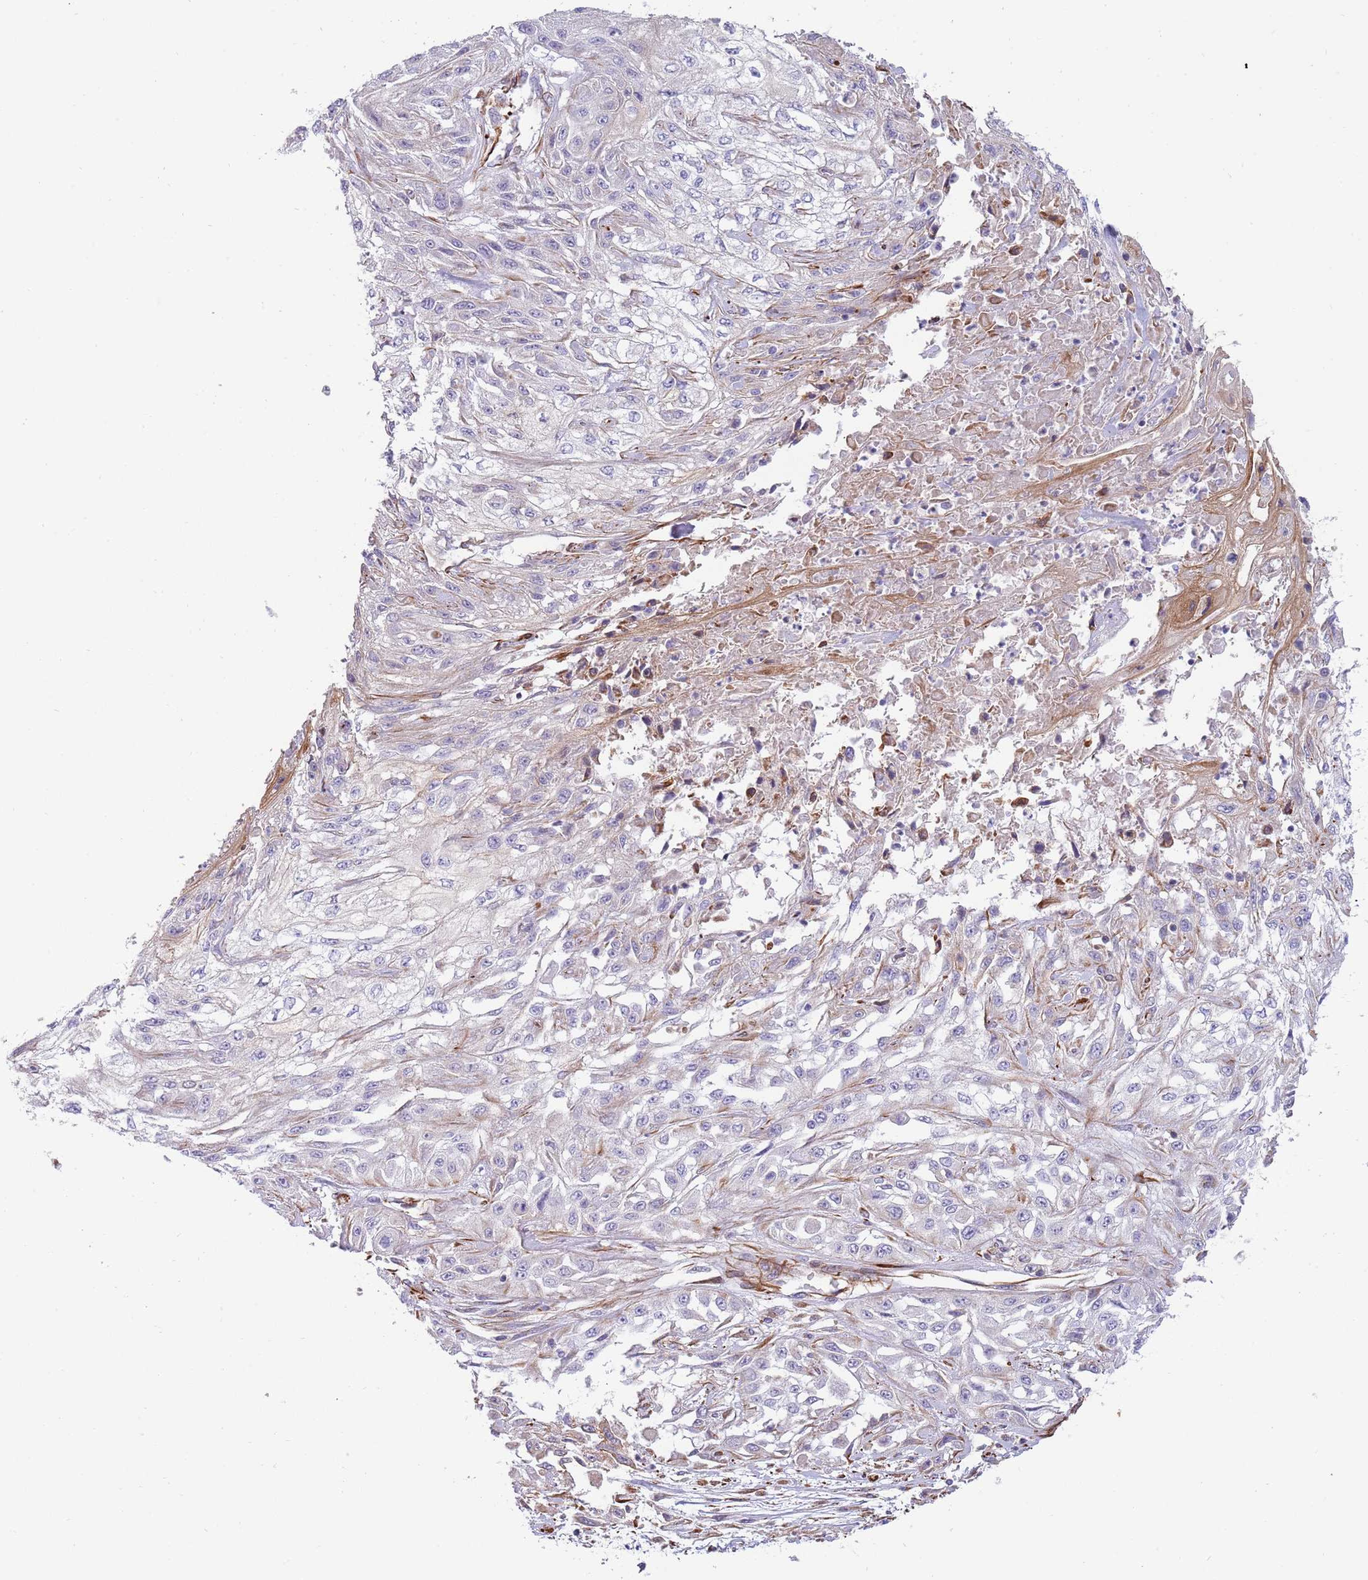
{"staining": {"intensity": "negative", "quantity": "none", "location": "none"}, "tissue": "skin cancer", "cell_type": "Tumor cells", "image_type": "cancer", "snomed": [{"axis": "morphology", "description": "Squamous cell carcinoma, NOS"}, {"axis": "morphology", "description": "Squamous cell carcinoma, metastatic, NOS"}, {"axis": "topography", "description": "Skin"}, {"axis": "topography", "description": "Lymph node"}], "caption": "The image shows no significant positivity in tumor cells of squamous cell carcinoma (skin). (Immunohistochemistry (ihc), brightfield microscopy, high magnification).", "gene": "MOGAT1", "patient": {"sex": "male", "age": 75}}